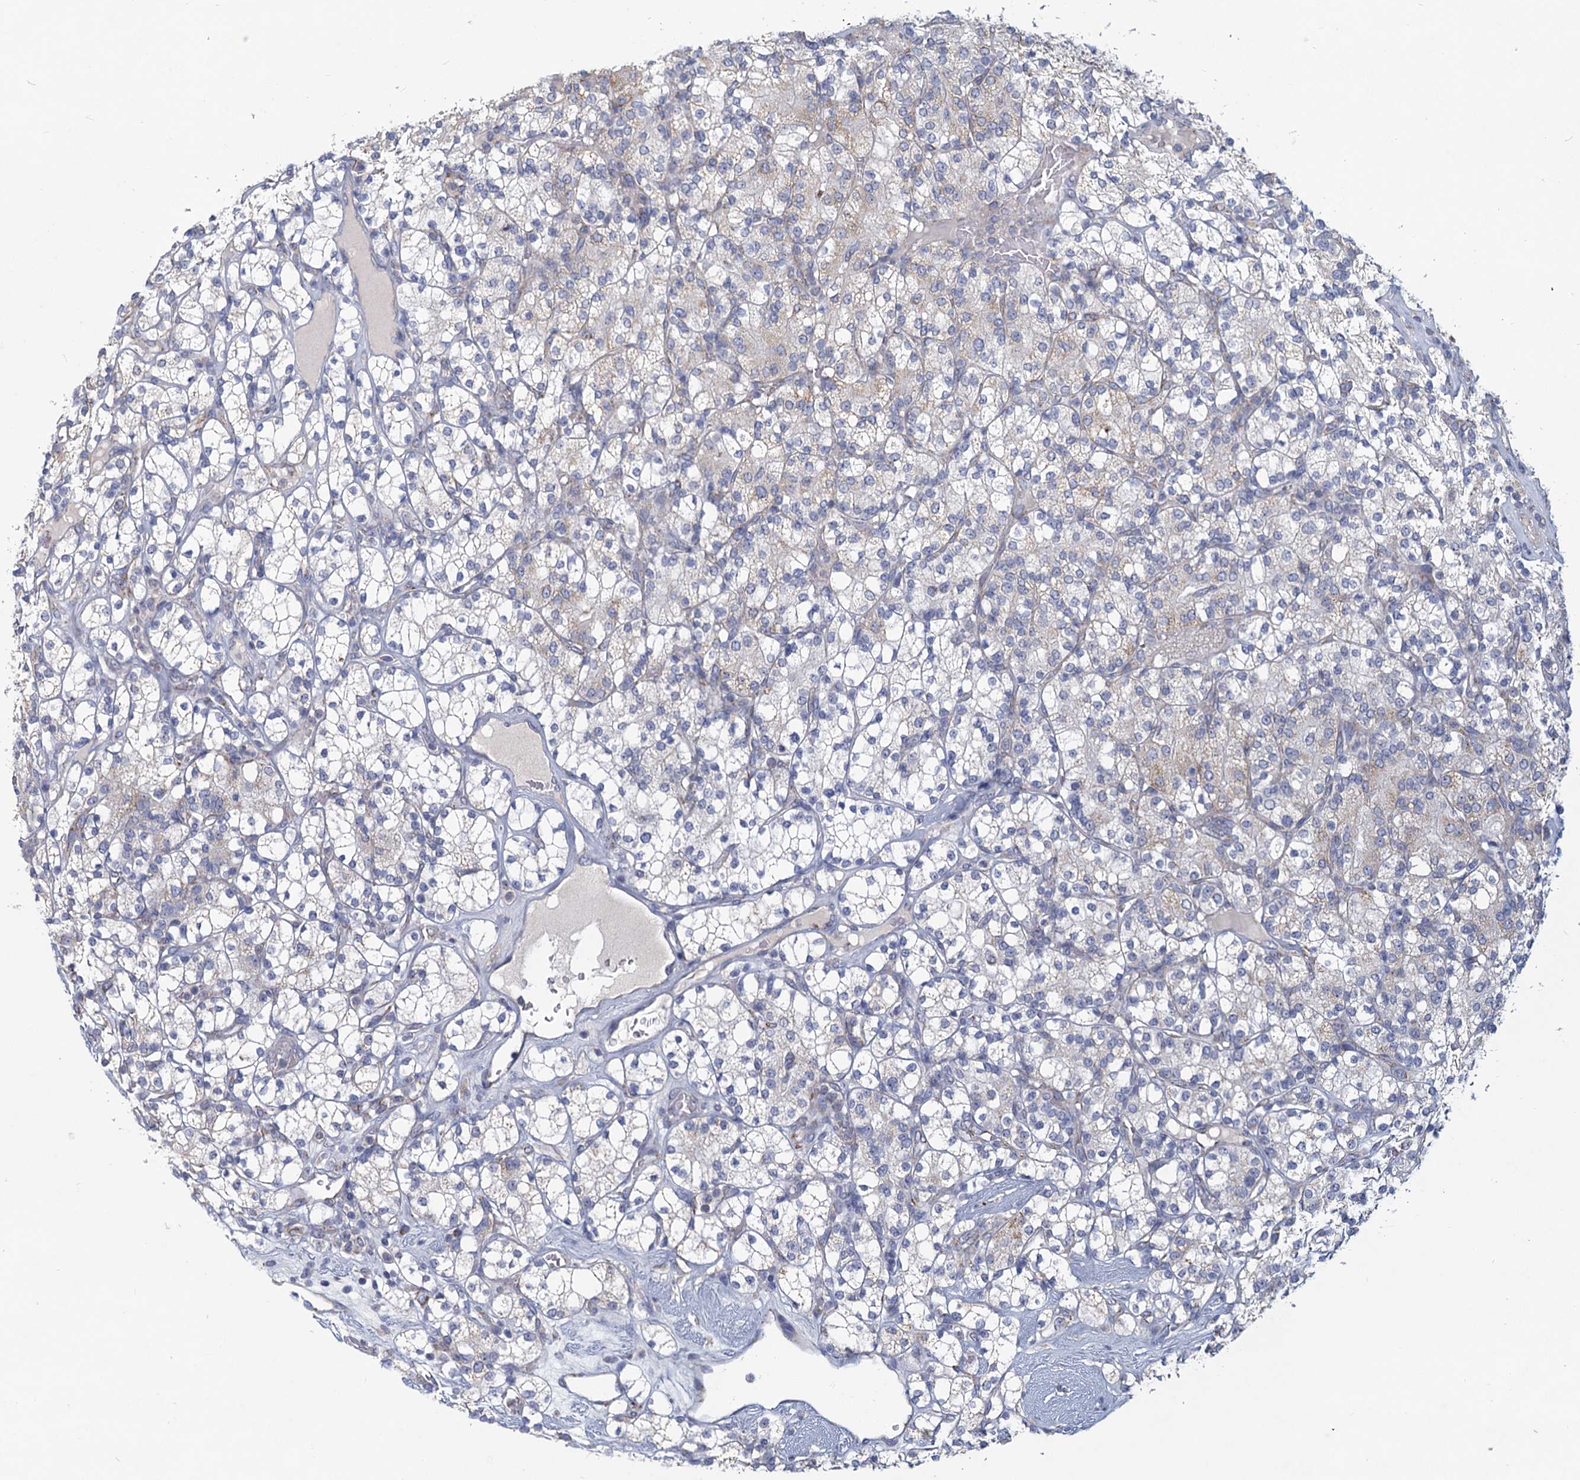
{"staining": {"intensity": "negative", "quantity": "none", "location": "none"}, "tissue": "renal cancer", "cell_type": "Tumor cells", "image_type": "cancer", "snomed": [{"axis": "morphology", "description": "Adenocarcinoma, NOS"}, {"axis": "topography", "description": "Kidney"}], "caption": "Tumor cells show no significant protein staining in renal adenocarcinoma.", "gene": "NDUFC2", "patient": {"sex": "male", "age": 77}}